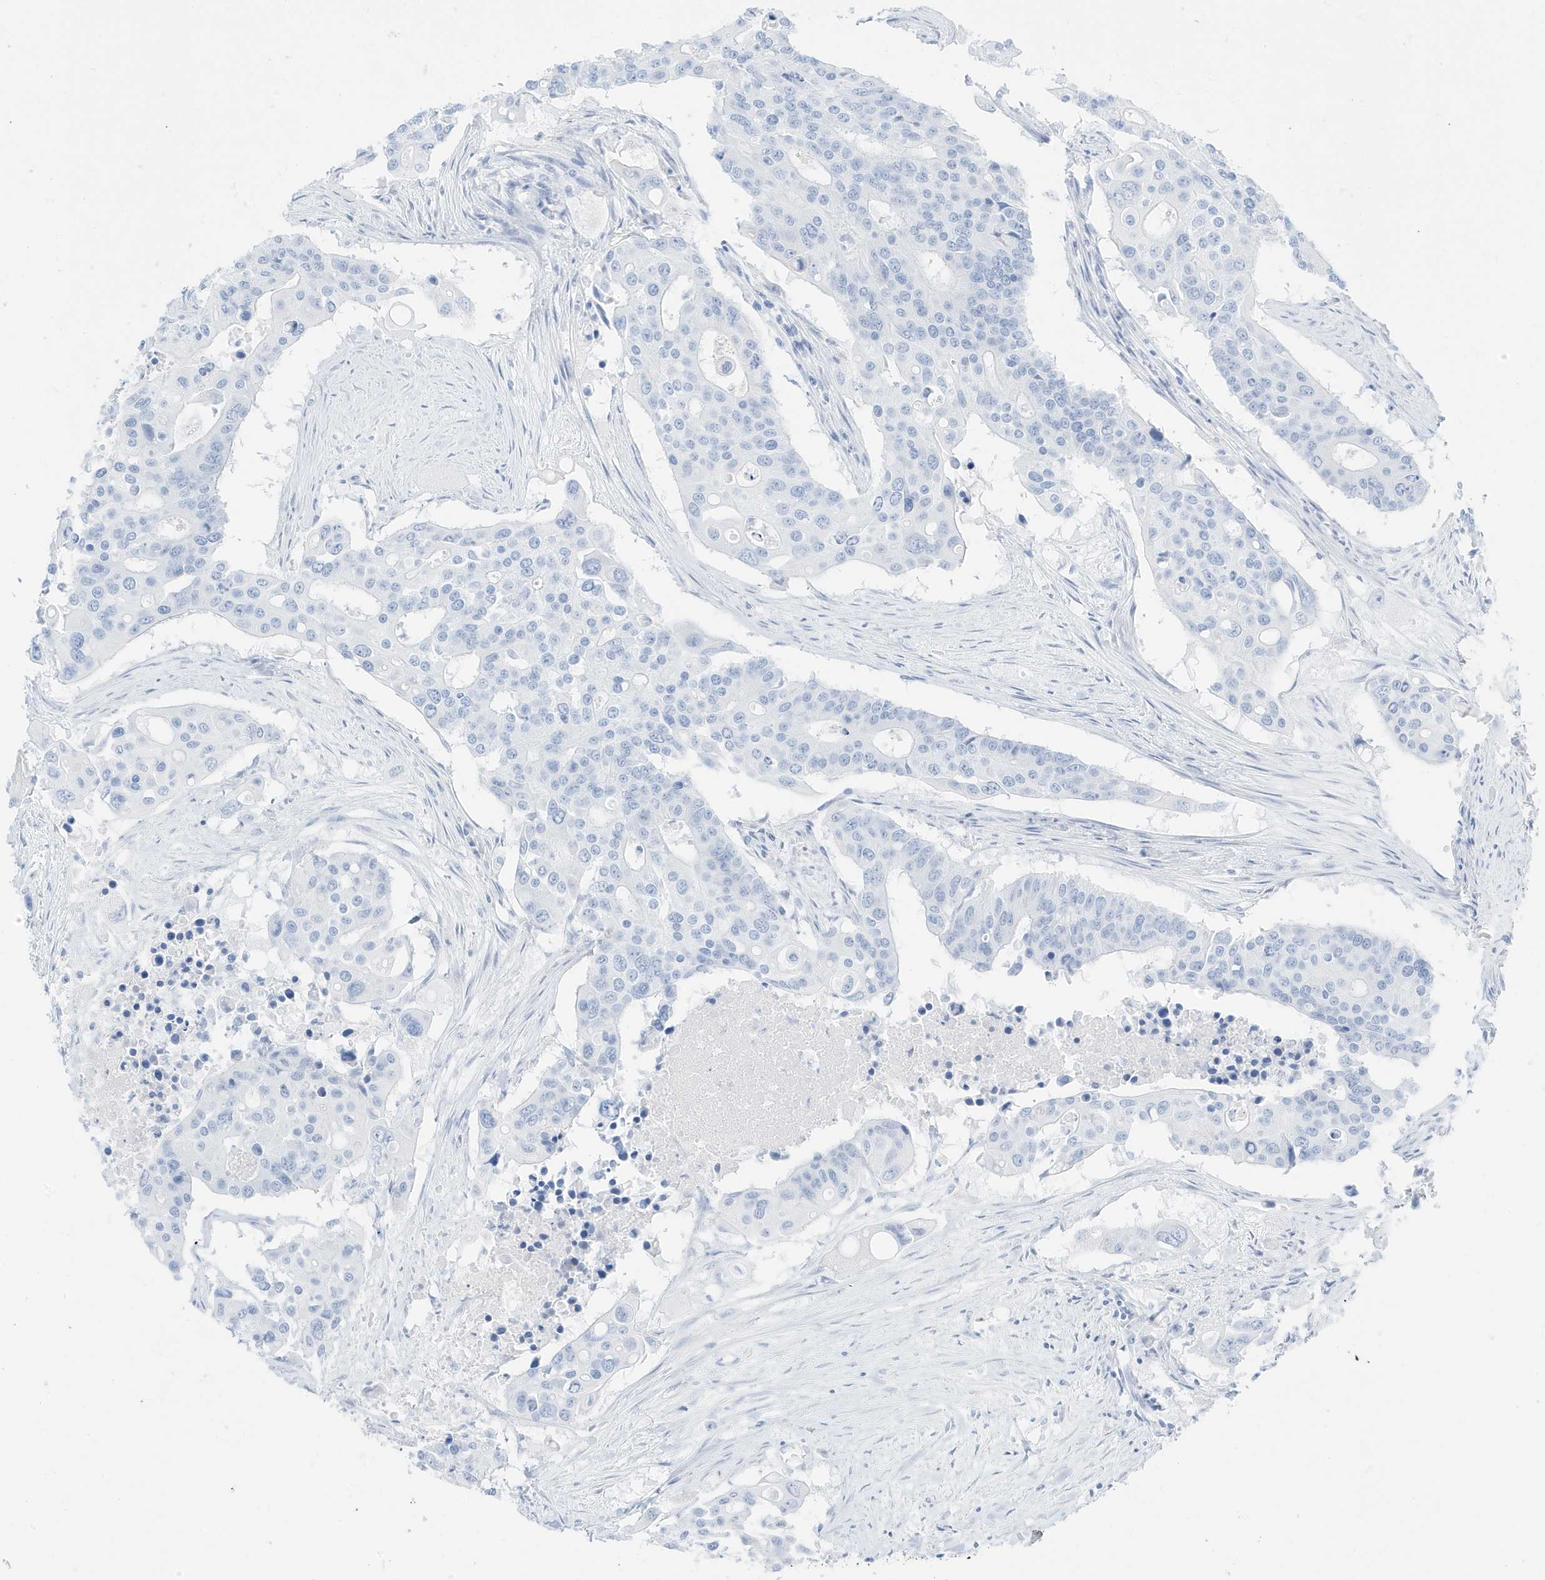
{"staining": {"intensity": "negative", "quantity": "none", "location": "none"}, "tissue": "colorectal cancer", "cell_type": "Tumor cells", "image_type": "cancer", "snomed": [{"axis": "morphology", "description": "Adenocarcinoma, NOS"}, {"axis": "topography", "description": "Colon"}], "caption": "A photomicrograph of colorectal adenocarcinoma stained for a protein exhibits no brown staining in tumor cells.", "gene": "SLC22A13", "patient": {"sex": "male", "age": 77}}